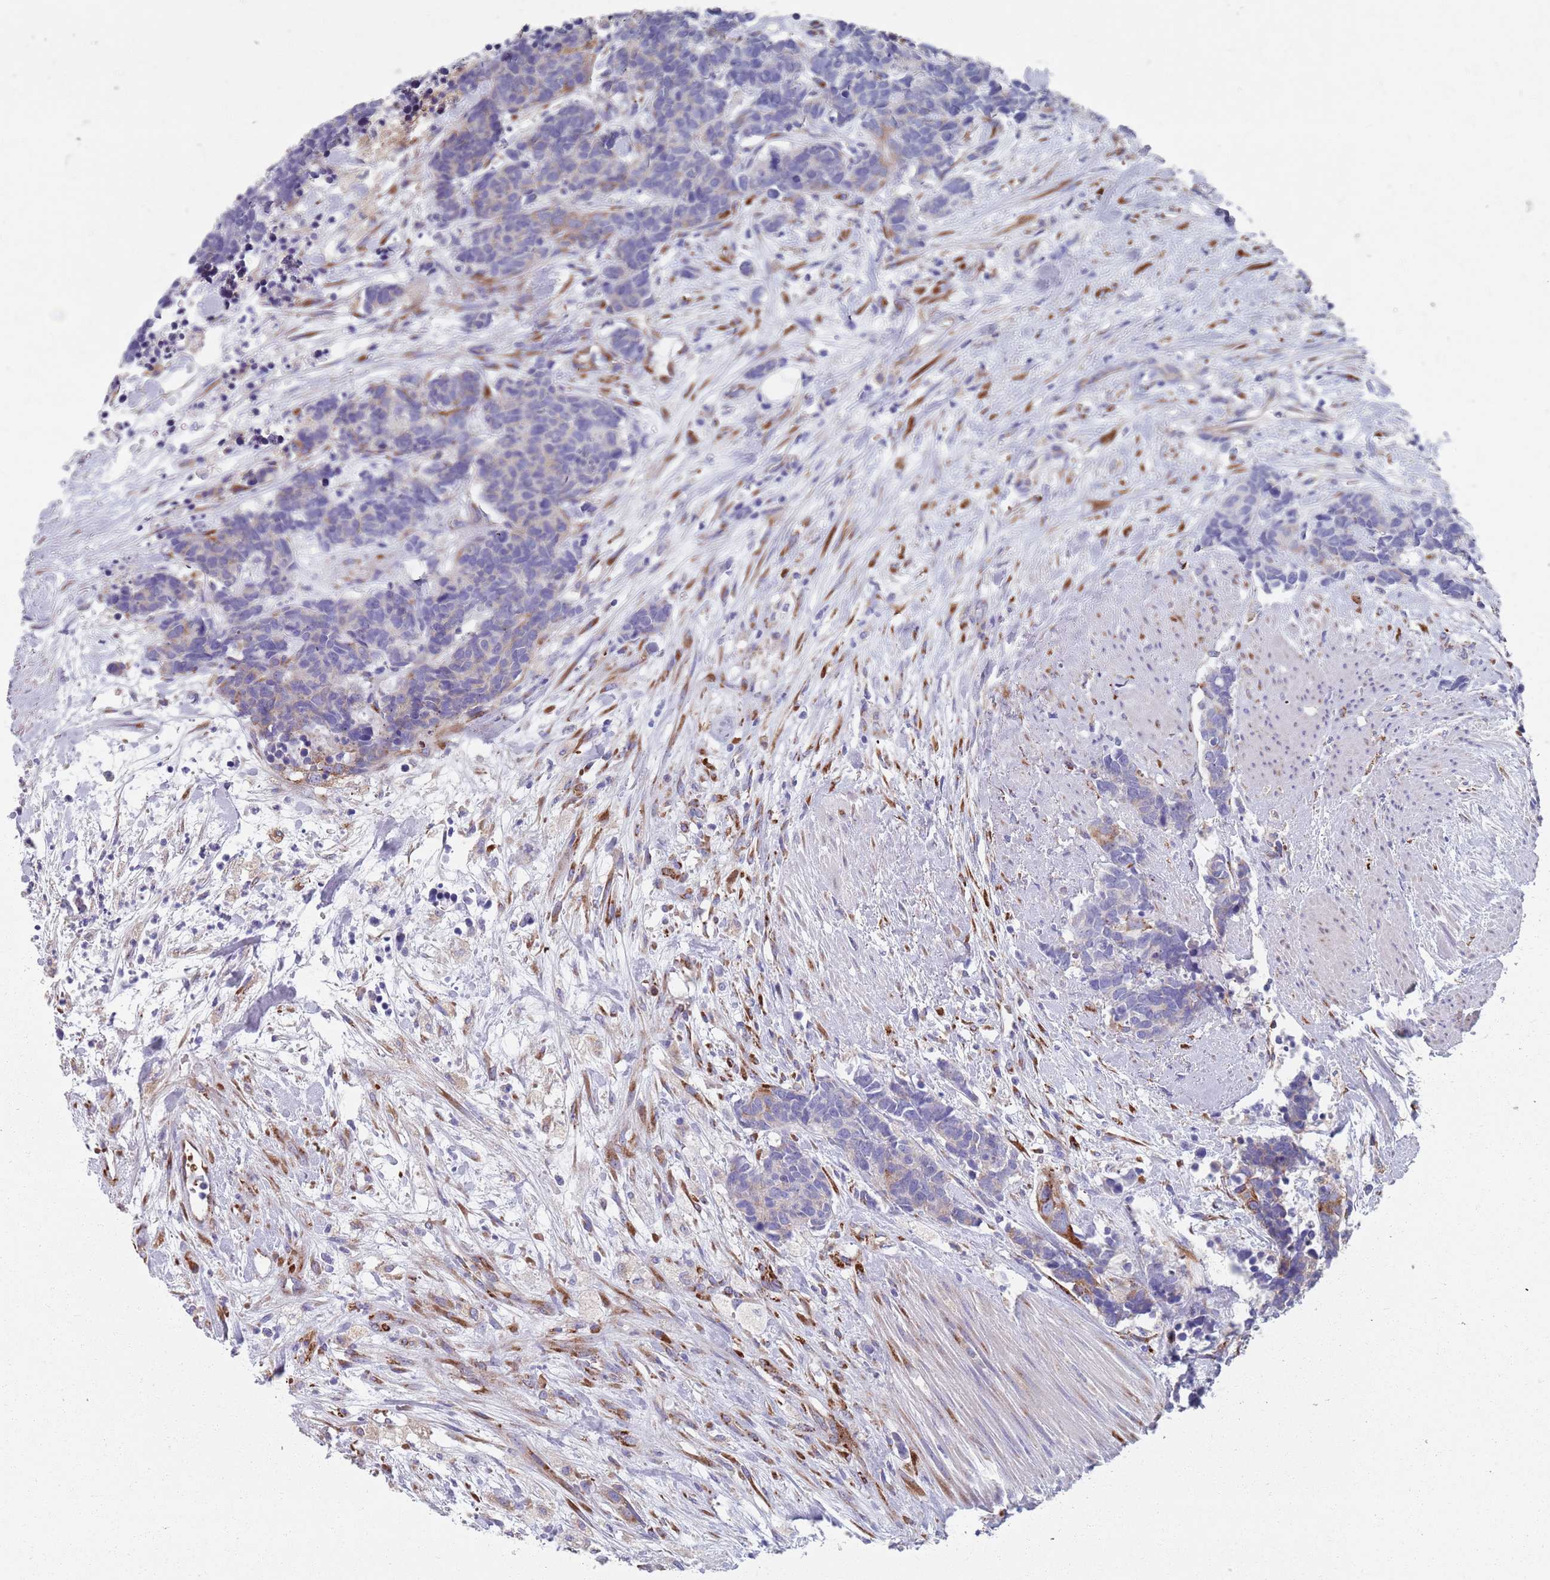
{"staining": {"intensity": "moderate", "quantity": "<25%", "location": "cytoplasmic/membranous"}, "tissue": "carcinoid", "cell_type": "Tumor cells", "image_type": "cancer", "snomed": [{"axis": "morphology", "description": "Carcinoma, NOS"}, {"axis": "morphology", "description": "Carcinoid, malignant, NOS"}, {"axis": "topography", "description": "Prostate"}], "caption": "Immunohistochemical staining of human carcinoid shows moderate cytoplasmic/membranous protein staining in approximately <25% of tumor cells.", "gene": "PLOD1", "patient": {"sex": "male", "age": 57}}